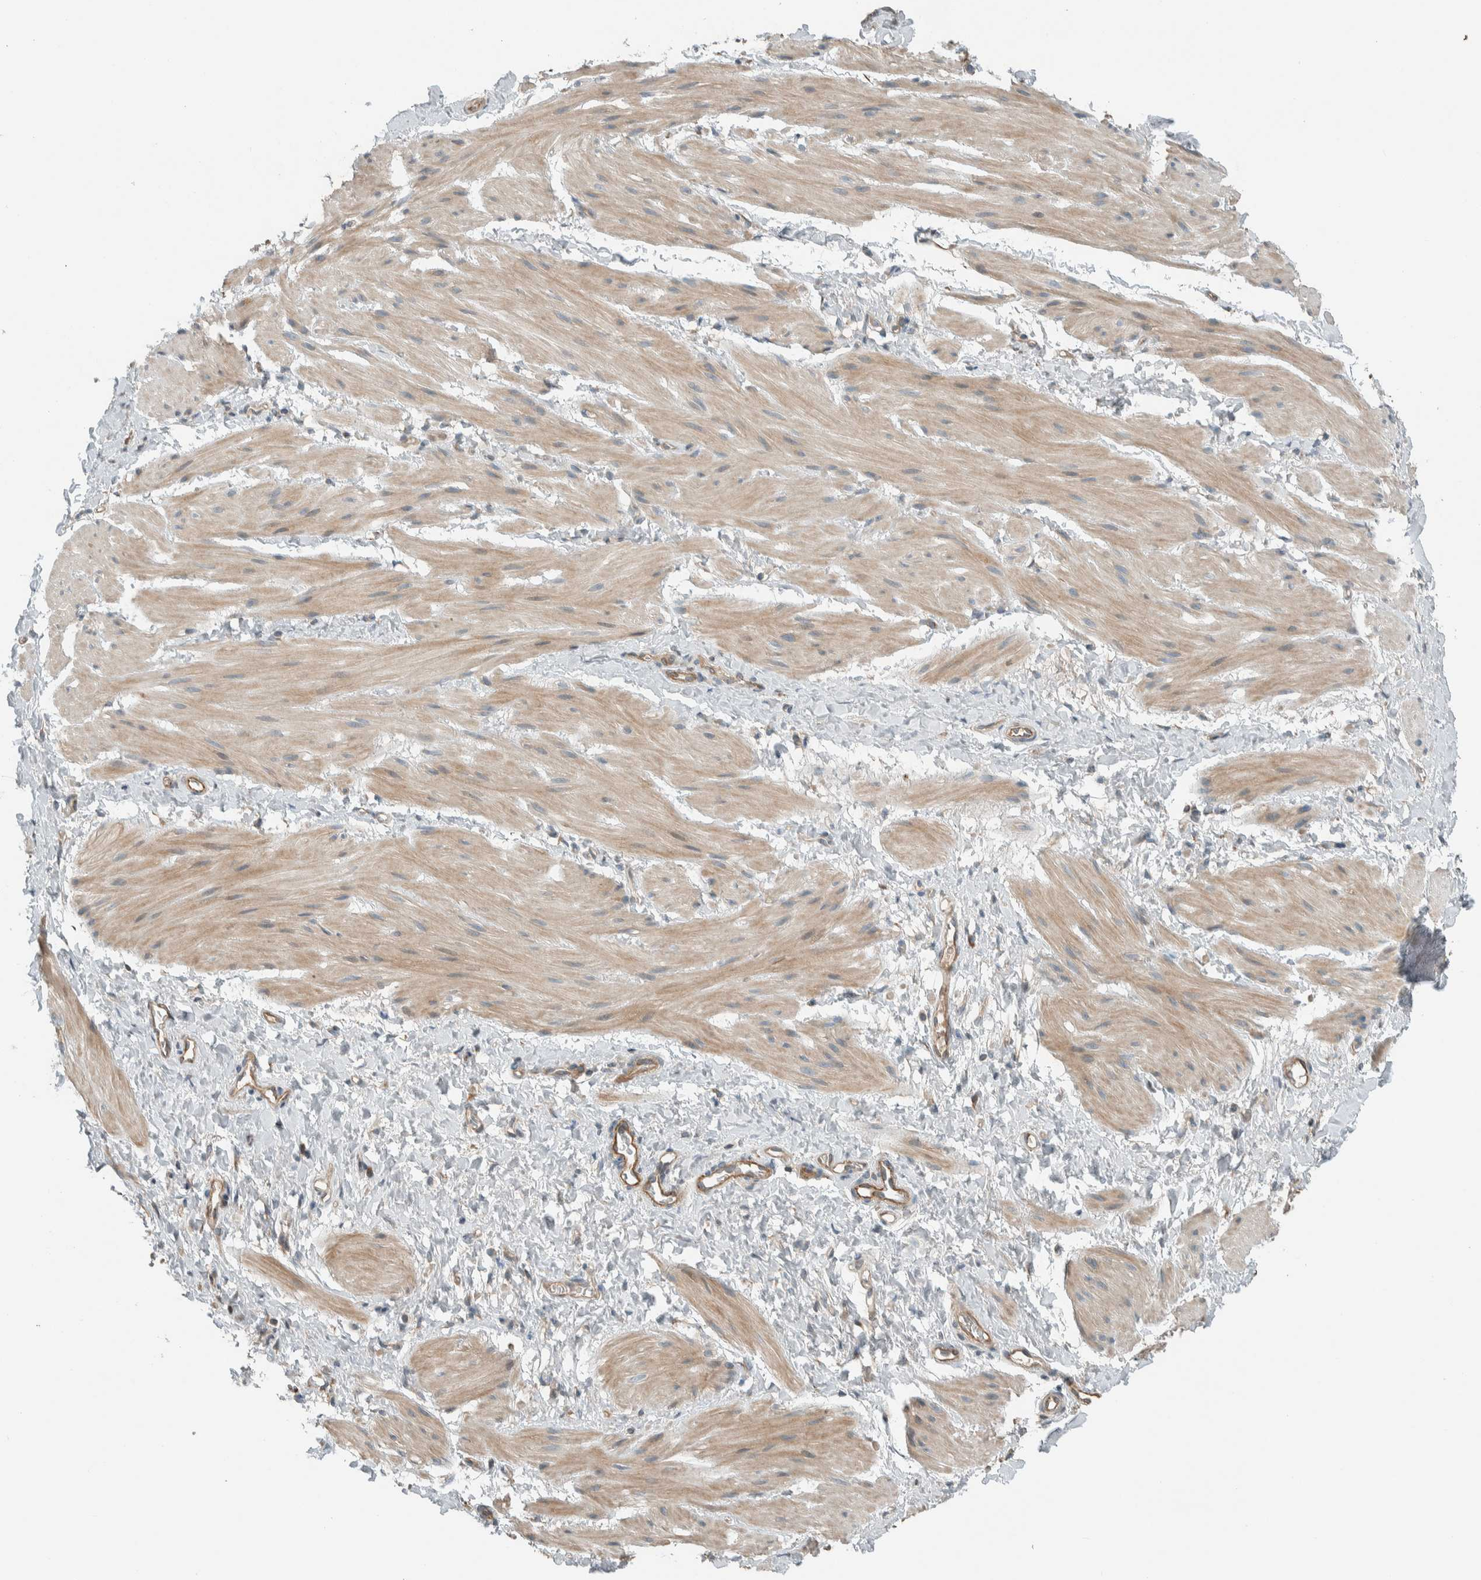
{"staining": {"intensity": "moderate", "quantity": "25%-75%", "location": "cytoplasmic/membranous"}, "tissue": "smooth muscle", "cell_type": "Smooth muscle cells", "image_type": "normal", "snomed": [{"axis": "morphology", "description": "Normal tissue, NOS"}, {"axis": "topography", "description": "Smooth muscle"}], "caption": "IHC (DAB (3,3'-diaminobenzidine)) staining of unremarkable smooth muscle demonstrates moderate cytoplasmic/membranous protein staining in about 25%-75% of smooth muscle cells.", "gene": "SEL1L", "patient": {"sex": "male", "age": 16}}